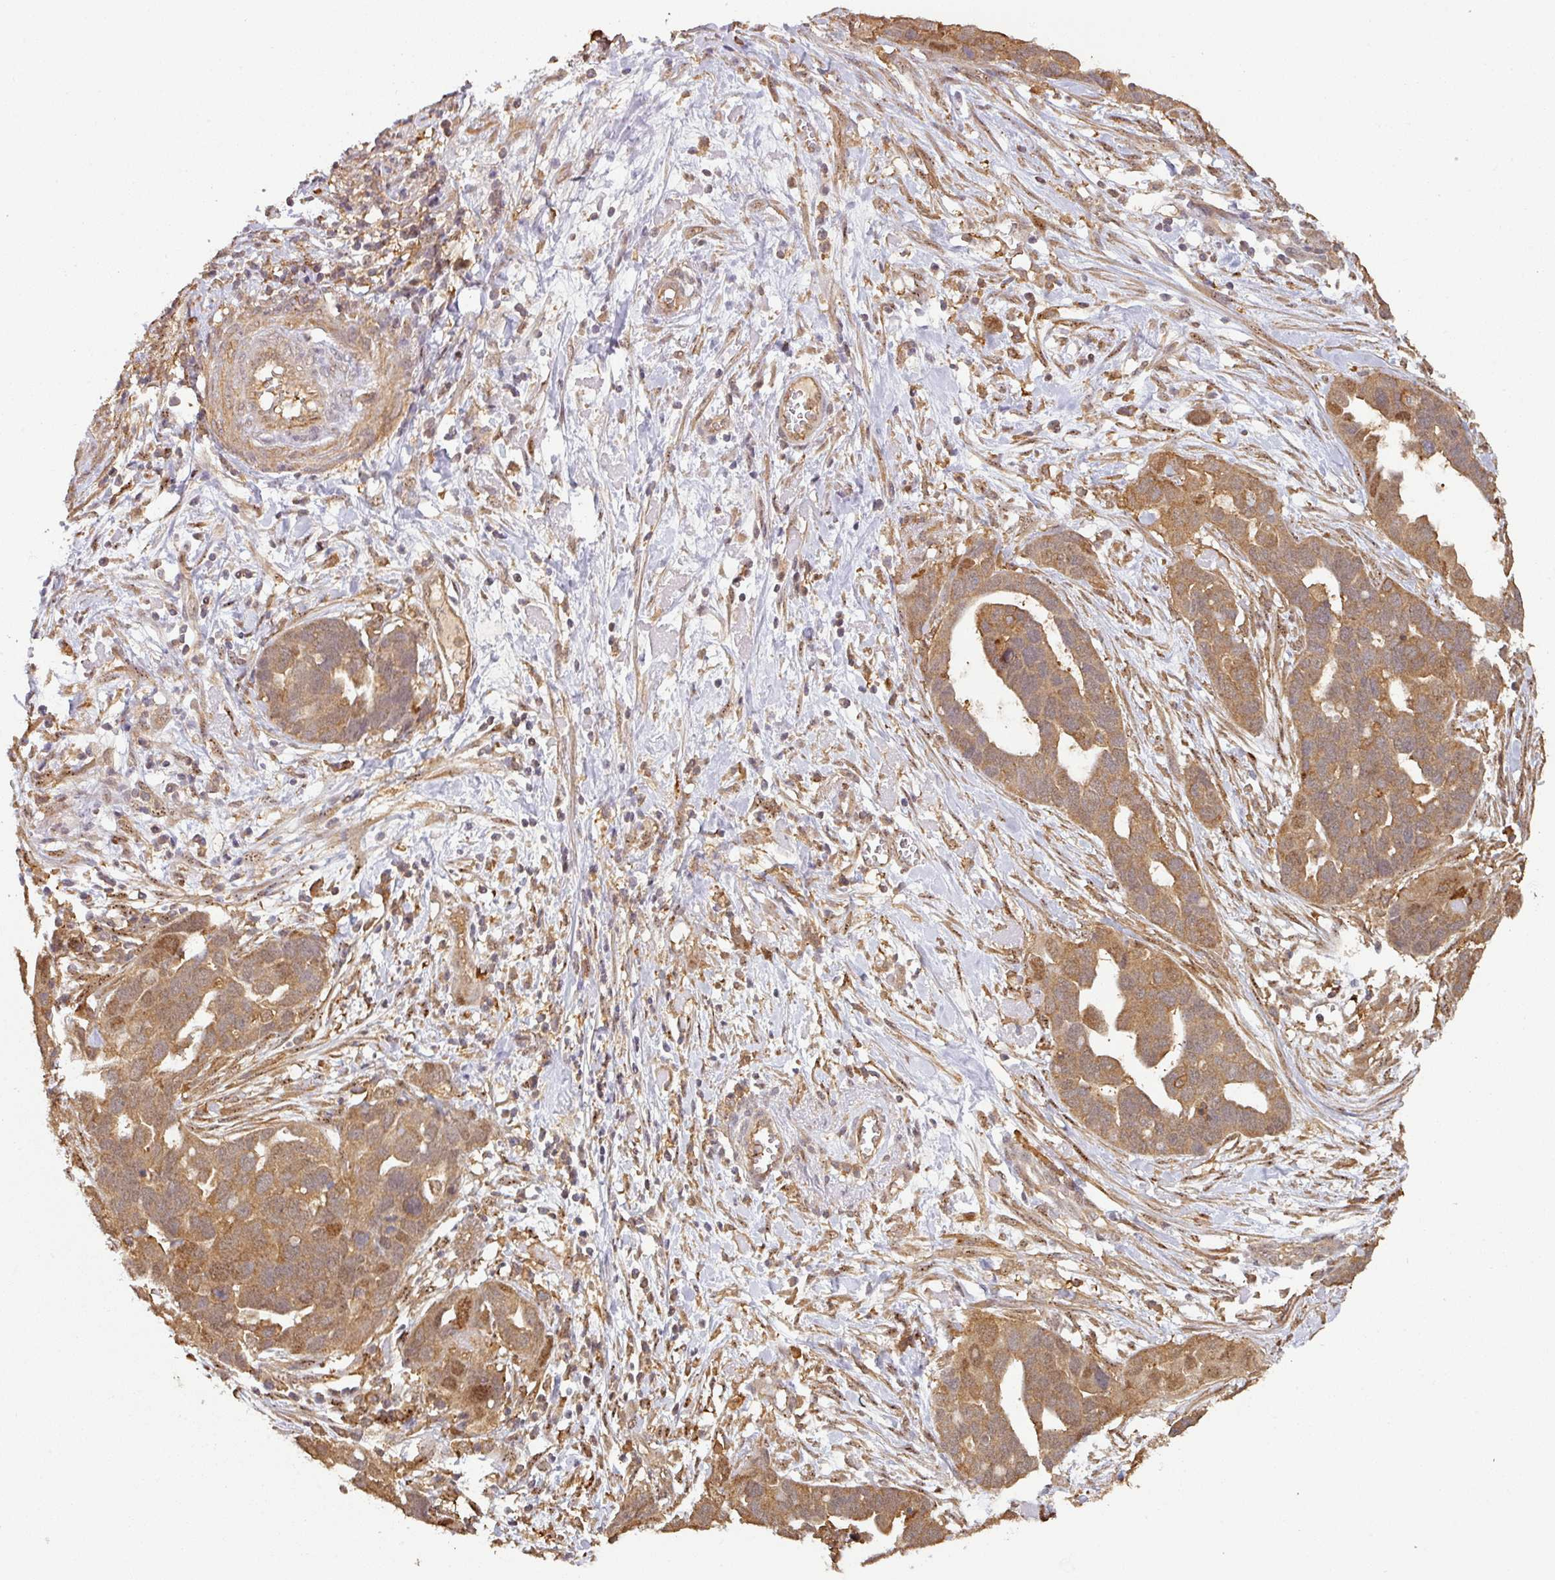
{"staining": {"intensity": "moderate", "quantity": ">75%", "location": "cytoplasmic/membranous"}, "tissue": "ovarian cancer", "cell_type": "Tumor cells", "image_type": "cancer", "snomed": [{"axis": "morphology", "description": "Cystadenocarcinoma, serous, NOS"}, {"axis": "topography", "description": "Ovary"}], "caption": "Immunohistochemical staining of ovarian cancer (serous cystadenocarcinoma) shows medium levels of moderate cytoplasmic/membranous protein positivity in approximately >75% of tumor cells.", "gene": "ZNF322", "patient": {"sex": "female", "age": 54}}